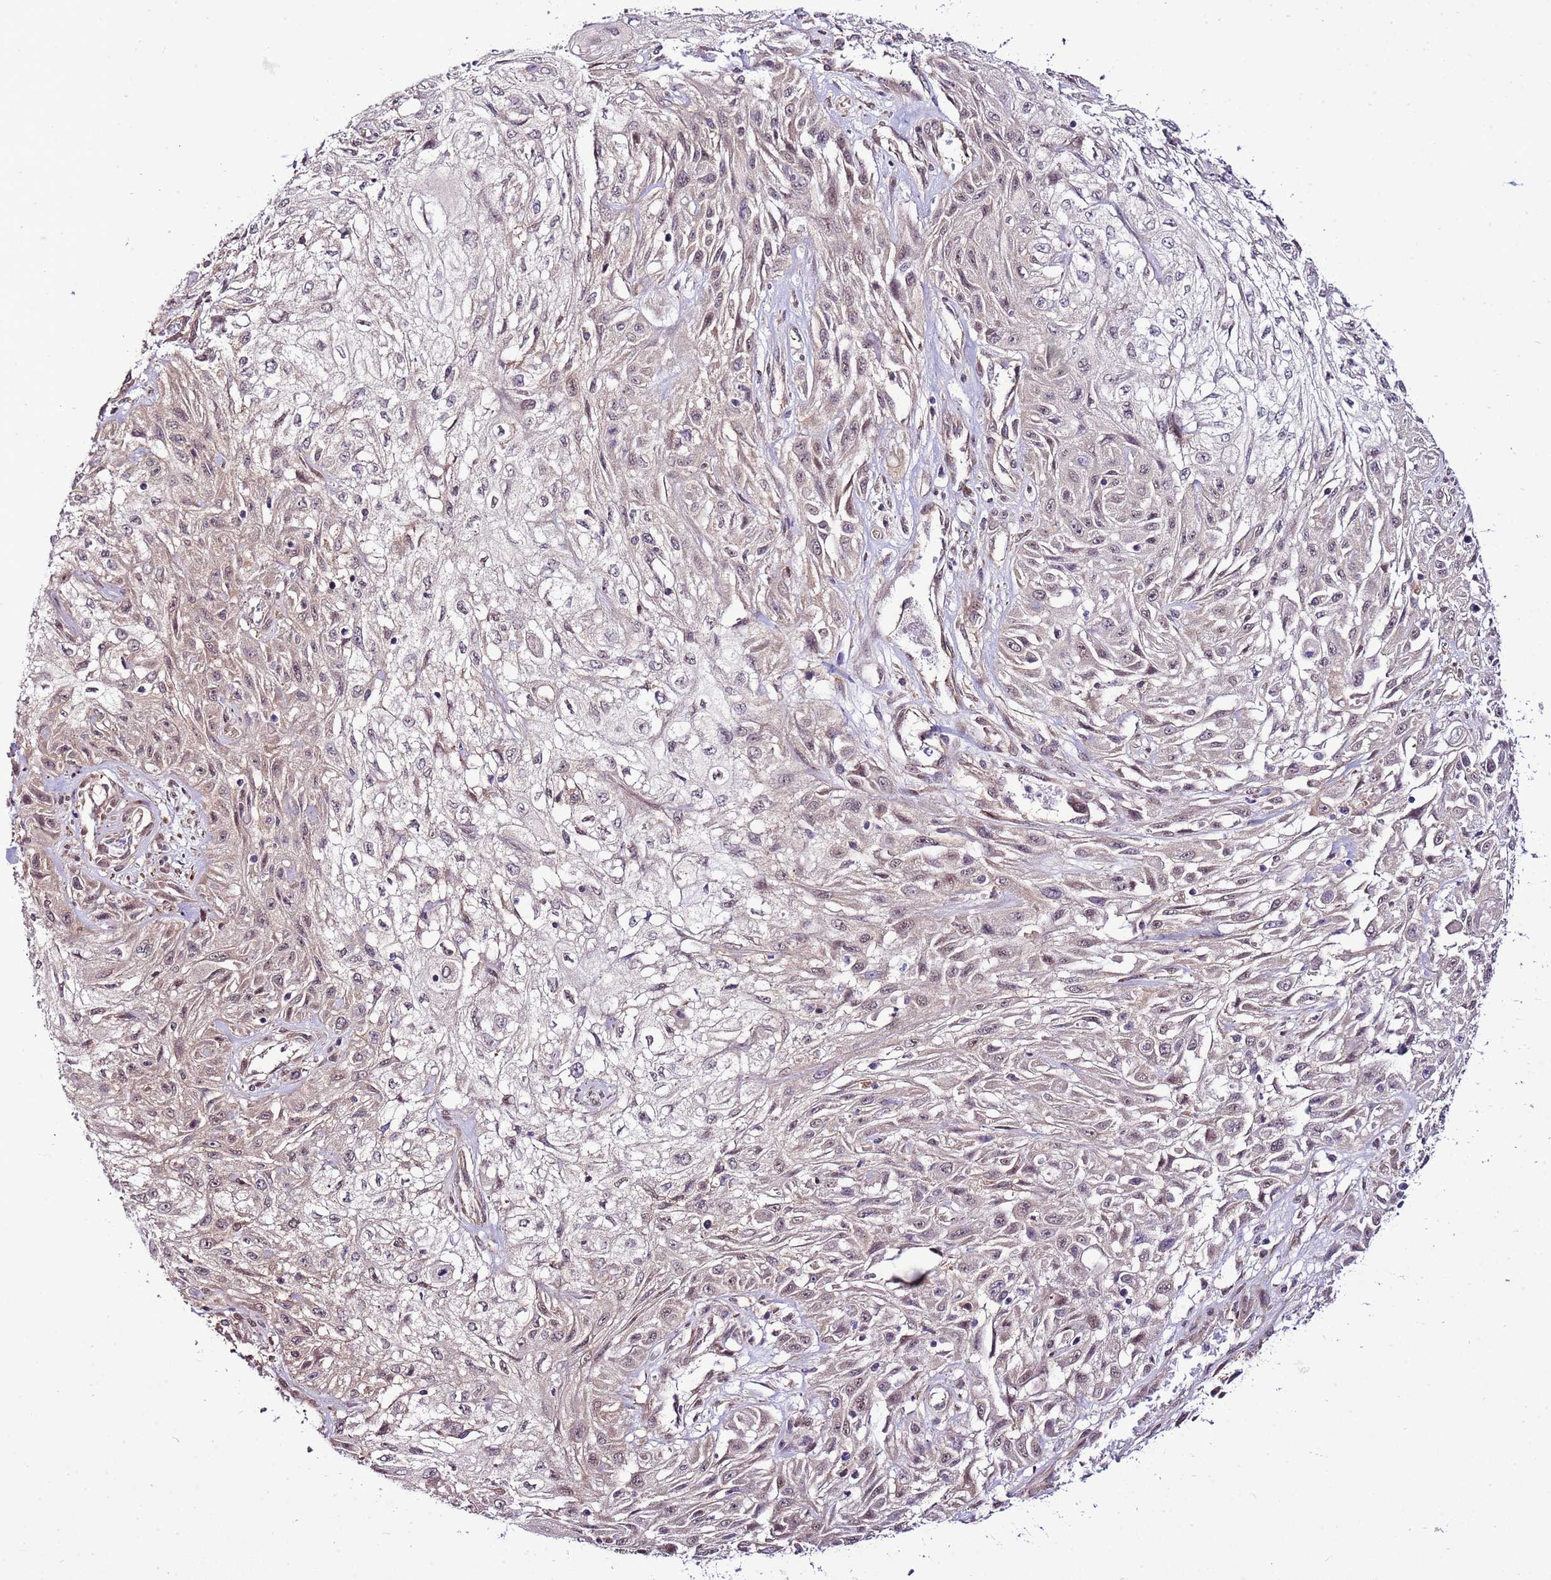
{"staining": {"intensity": "weak", "quantity": "25%-75%", "location": "nuclear"}, "tissue": "skin cancer", "cell_type": "Tumor cells", "image_type": "cancer", "snomed": [{"axis": "morphology", "description": "Squamous cell carcinoma, NOS"}, {"axis": "morphology", "description": "Squamous cell carcinoma, metastatic, NOS"}, {"axis": "topography", "description": "Skin"}, {"axis": "topography", "description": "Lymph node"}], "caption": "An image showing weak nuclear positivity in about 25%-75% of tumor cells in skin squamous cell carcinoma, as visualized by brown immunohistochemical staining.", "gene": "SCARA3", "patient": {"sex": "male", "age": 75}}